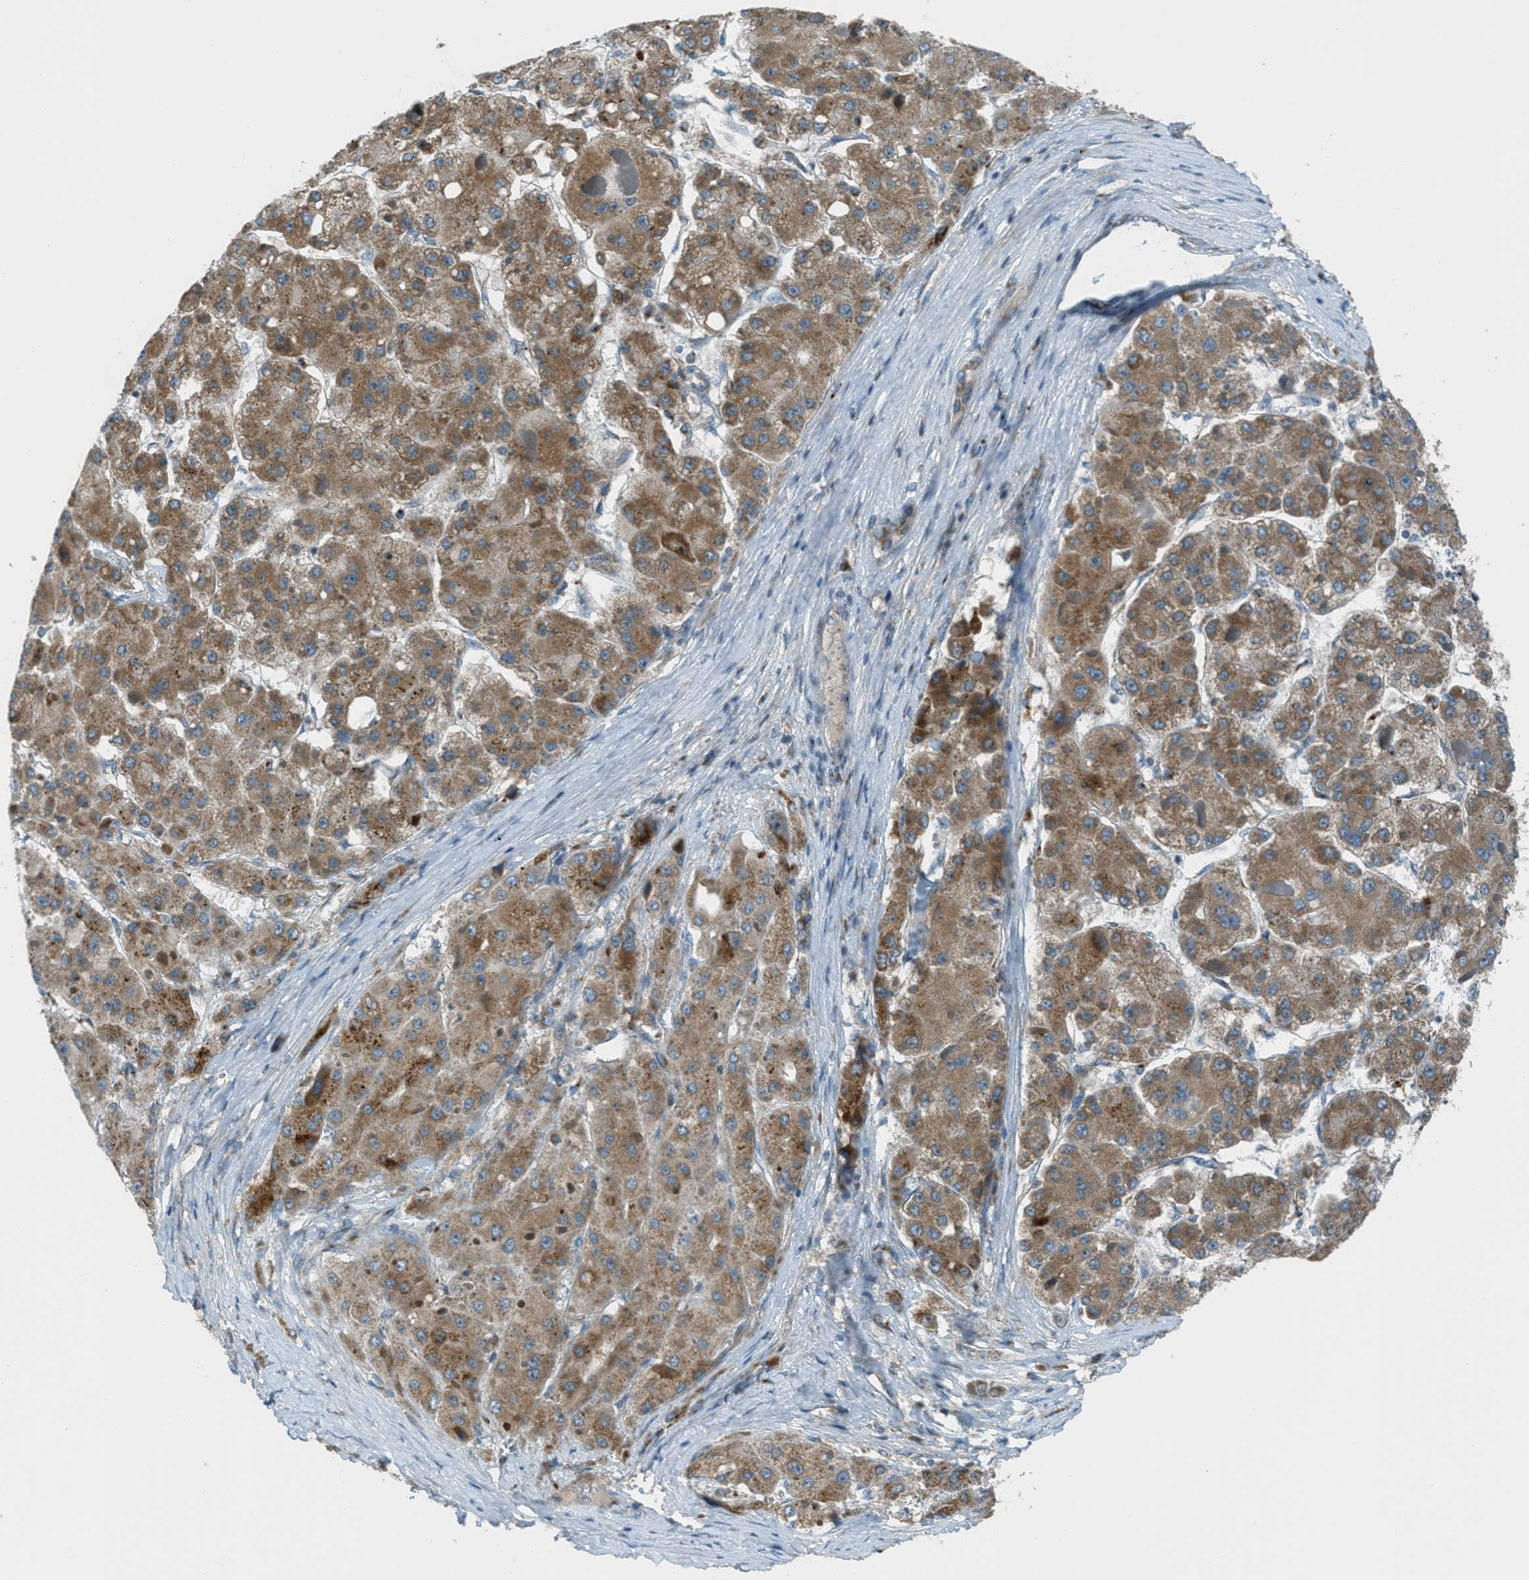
{"staining": {"intensity": "moderate", "quantity": ">75%", "location": "cytoplasmic/membranous"}, "tissue": "liver cancer", "cell_type": "Tumor cells", "image_type": "cancer", "snomed": [{"axis": "morphology", "description": "Carcinoma, Hepatocellular, NOS"}, {"axis": "topography", "description": "Liver"}], "caption": "Liver hepatocellular carcinoma stained with a brown dye demonstrates moderate cytoplasmic/membranous positive expression in about >75% of tumor cells.", "gene": "BCKDK", "patient": {"sex": "female", "age": 73}}